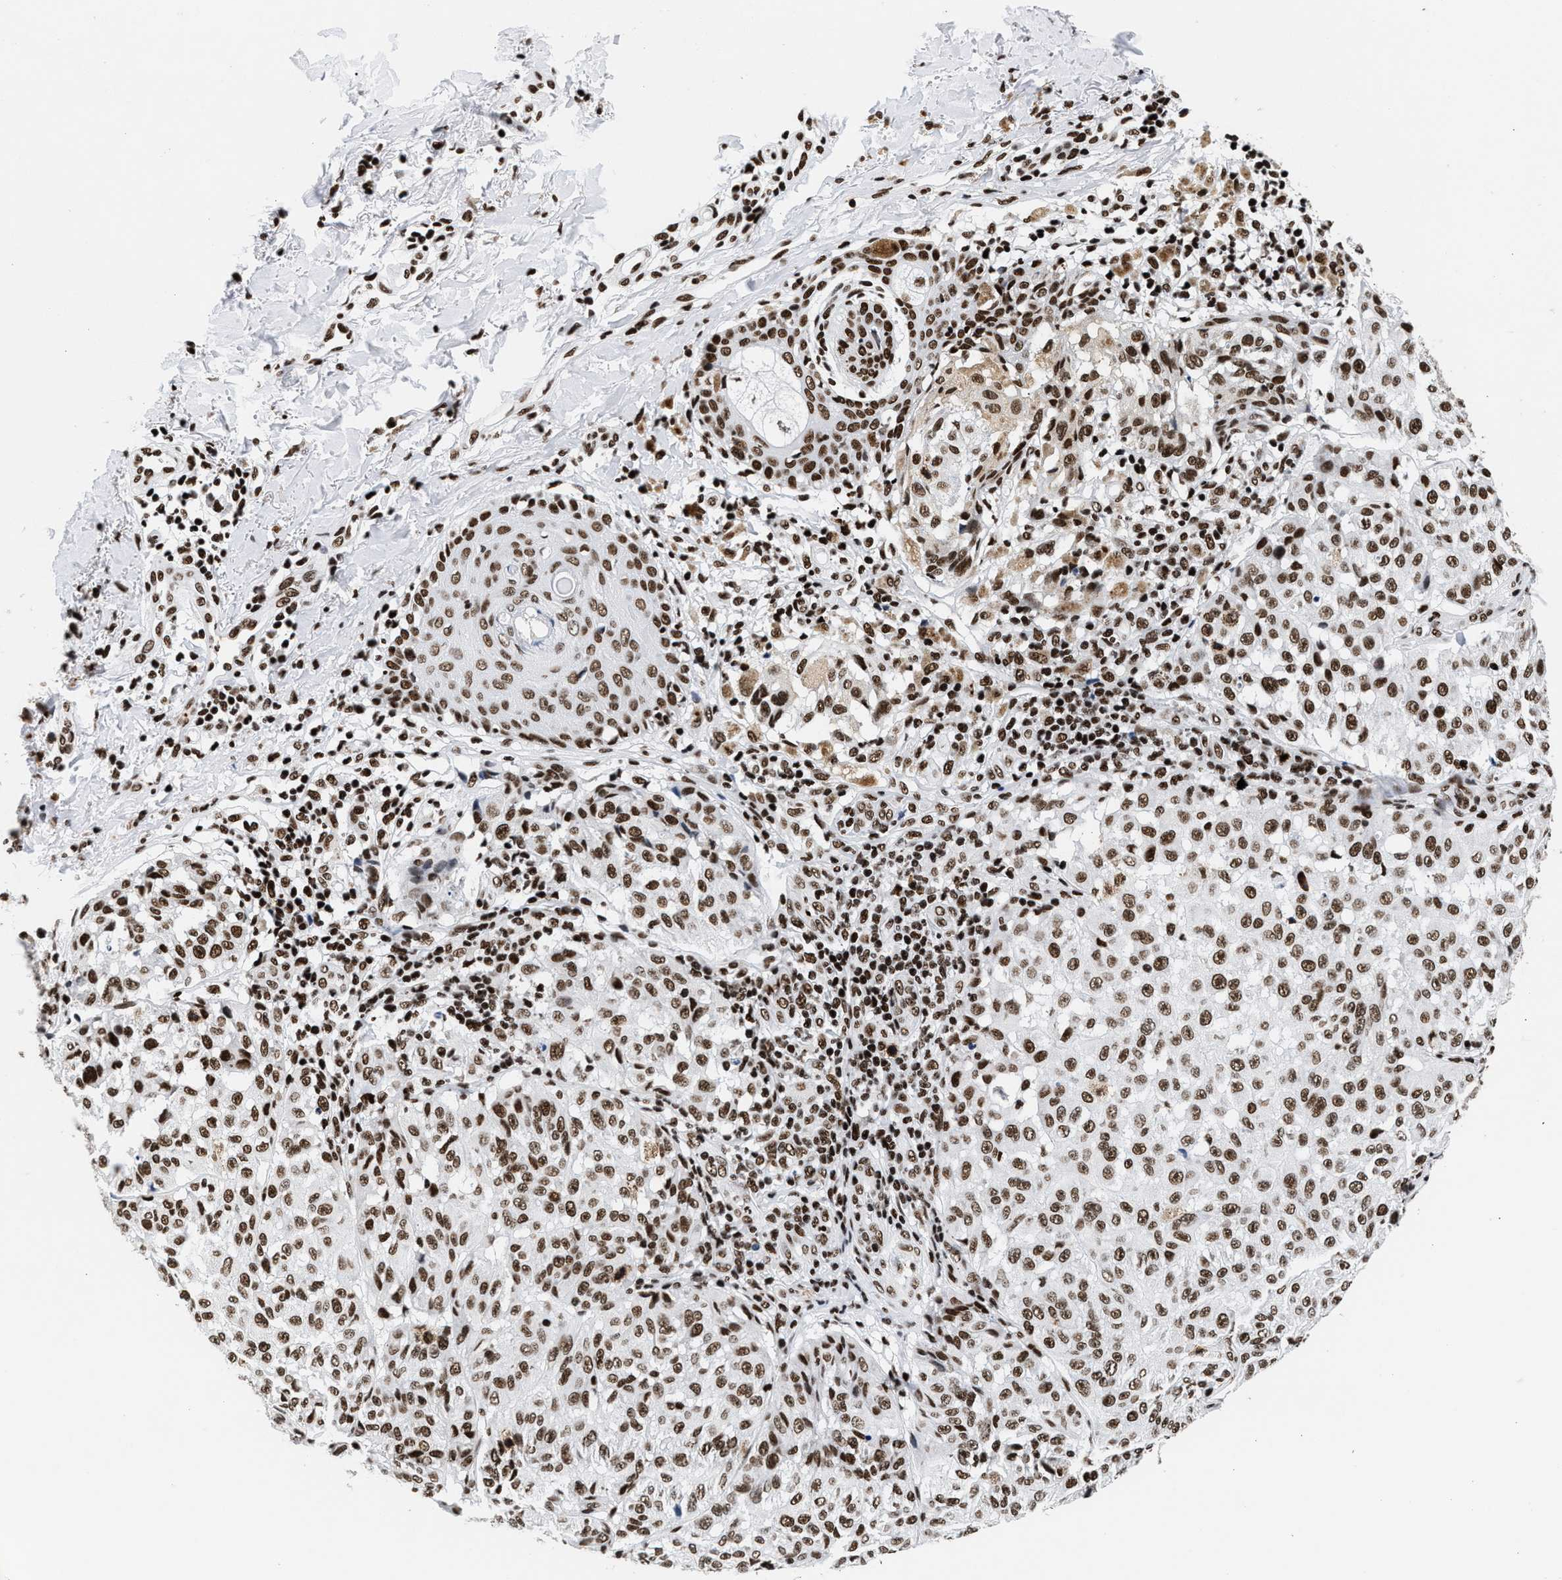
{"staining": {"intensity": "moderate", "quantity": ">75%", "location": "nuclear"}, "tissue": "melanoma", "cell_type": "Tumor cells", "image_type": "cancer", "snomed": [{"axis": "morphology", "description": "Malignant melanoma, NOS"}, {"axis": "topography", "description": "Skin"}], "caption": "Protein staining by immunohistochemistry reveals moderate nuclear staining in about >75% of tumor cells in melanoma.", "gene": "RAD21", "patient": {"sex": "female", "age": 46}}